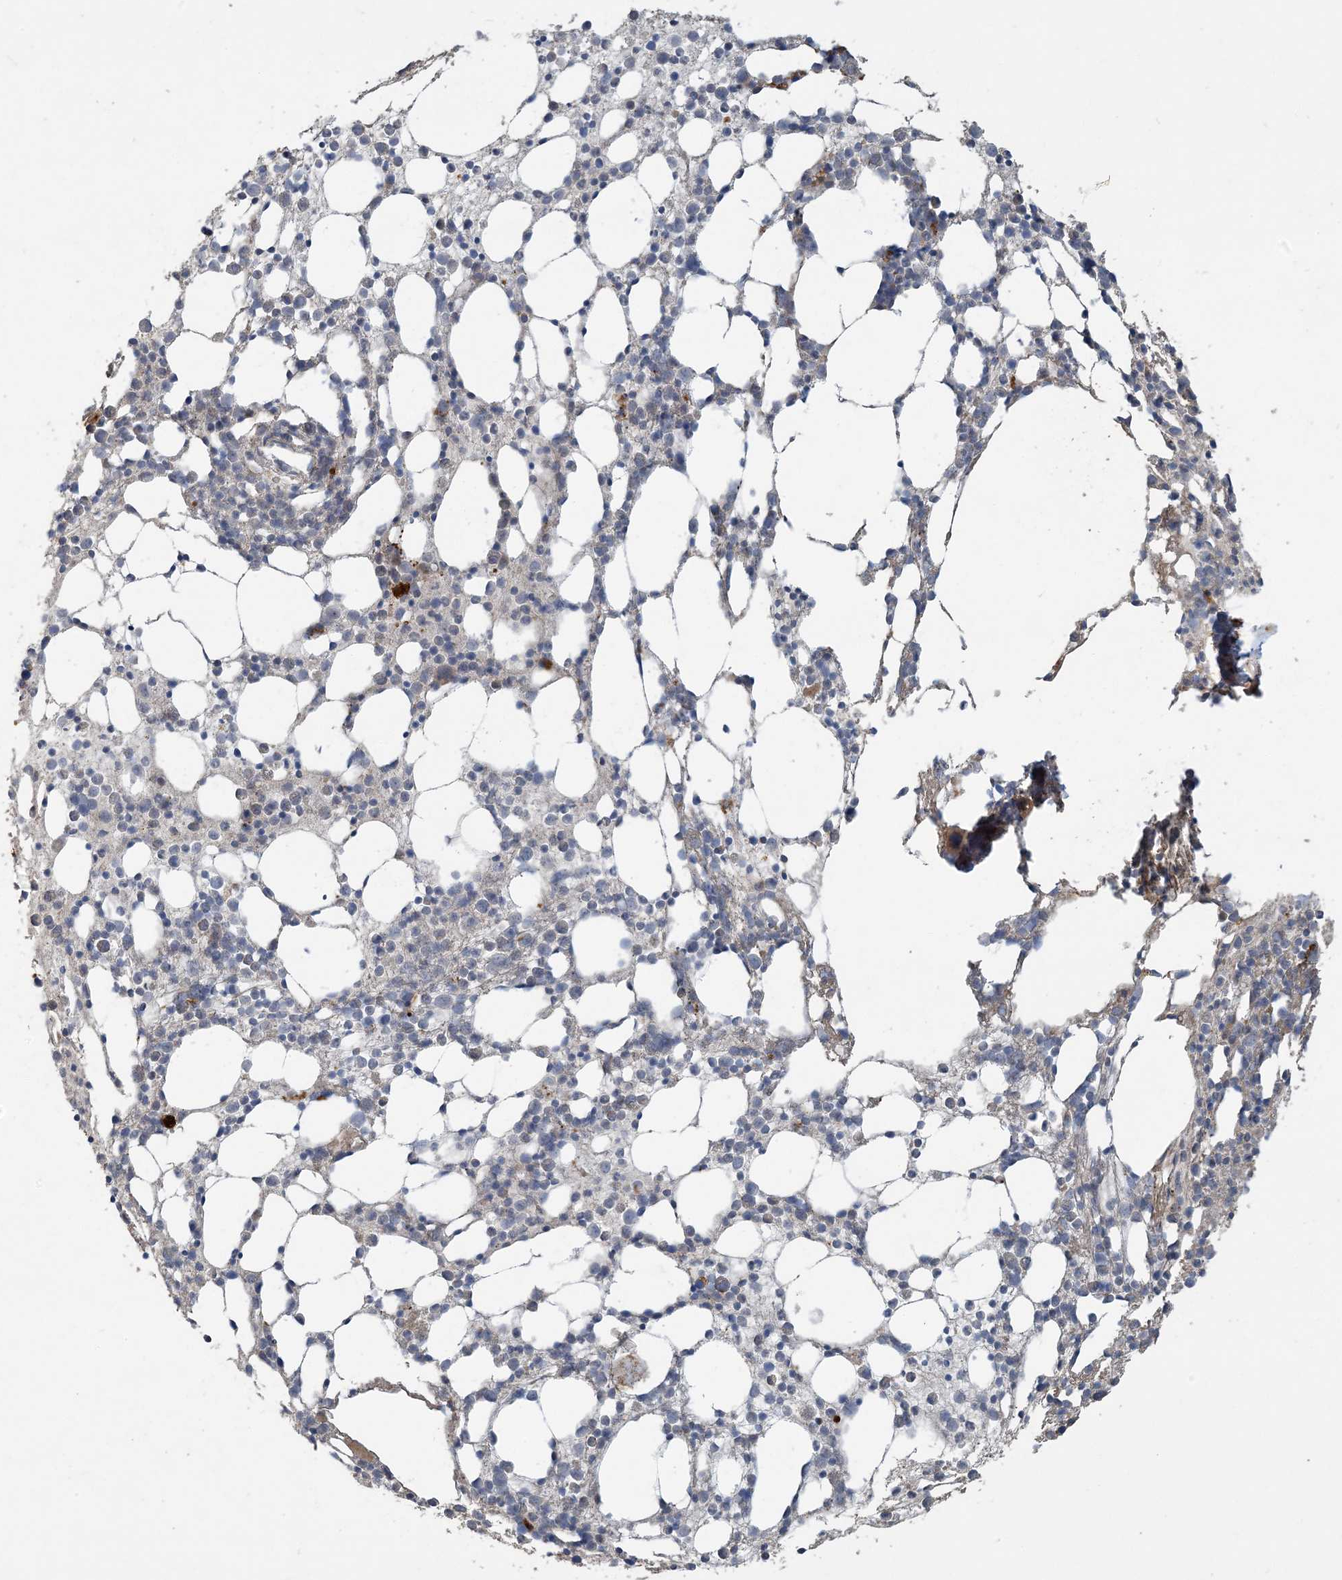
{"staining": {"intensity": "moderate", "quantity": "<25%", "location": "cytoplasmic/membranous"}, "tissue": "bone marrow", "cell_type": "Hematopoietic cells", "image_type": "normal", "snomed": [{"axis": "morphology", "description": "Normal tissue, NOS"}, {"axis": "topography", "description": "Bone marrow"}], "caption": "Unremarkable bone marrow was stained to show a protein in brown. There is low levels of moderate cytoplasmic/membranous expression in about <25% of hematopoietic cells. Immunohistochemistry (ihc) stains the protein of interest in brown and the nuclei are stained blue.", "gene": "LTN1", "patient": {"sex": "female", "age": 57}}